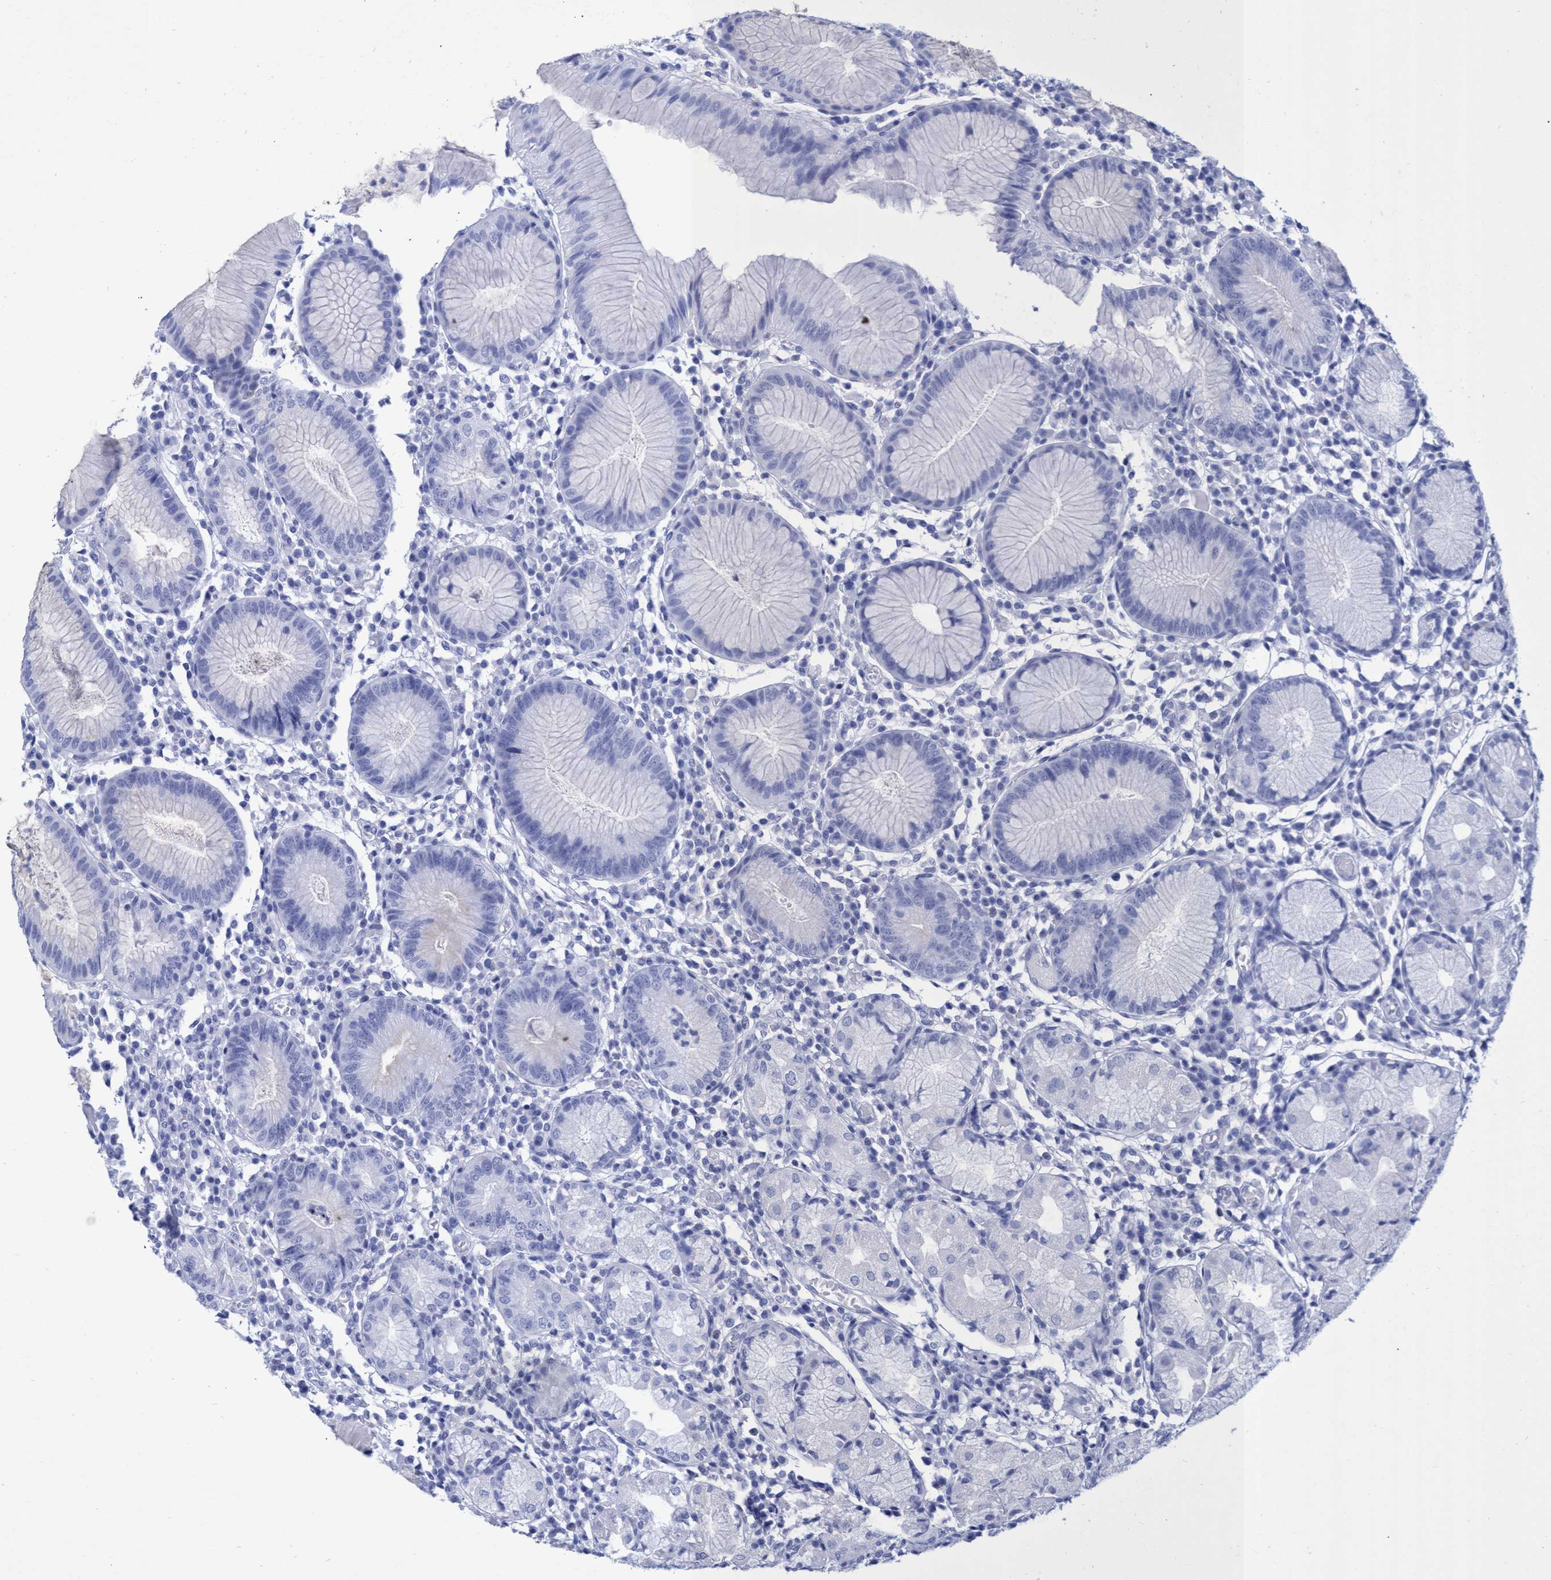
{"staining": {"intensity": "negative", "quantity": "none", "location": "none"}, "tissue": "stomach", "cell_type": "Glandular cells", "image_type": "normal", "snomed": [{"axis": "morphology", "description": "Normal tissue, NOS"}, {"axis": "topography", "description": "Stomach"}, {"axis": "topography", "description": "Stomach, lower"}], "caption": "The photomicrograph exhibits no significant expression in glandular cells of stomach.", "gene": "INSL6", "patient": {"sex": "female", "age": 75}}